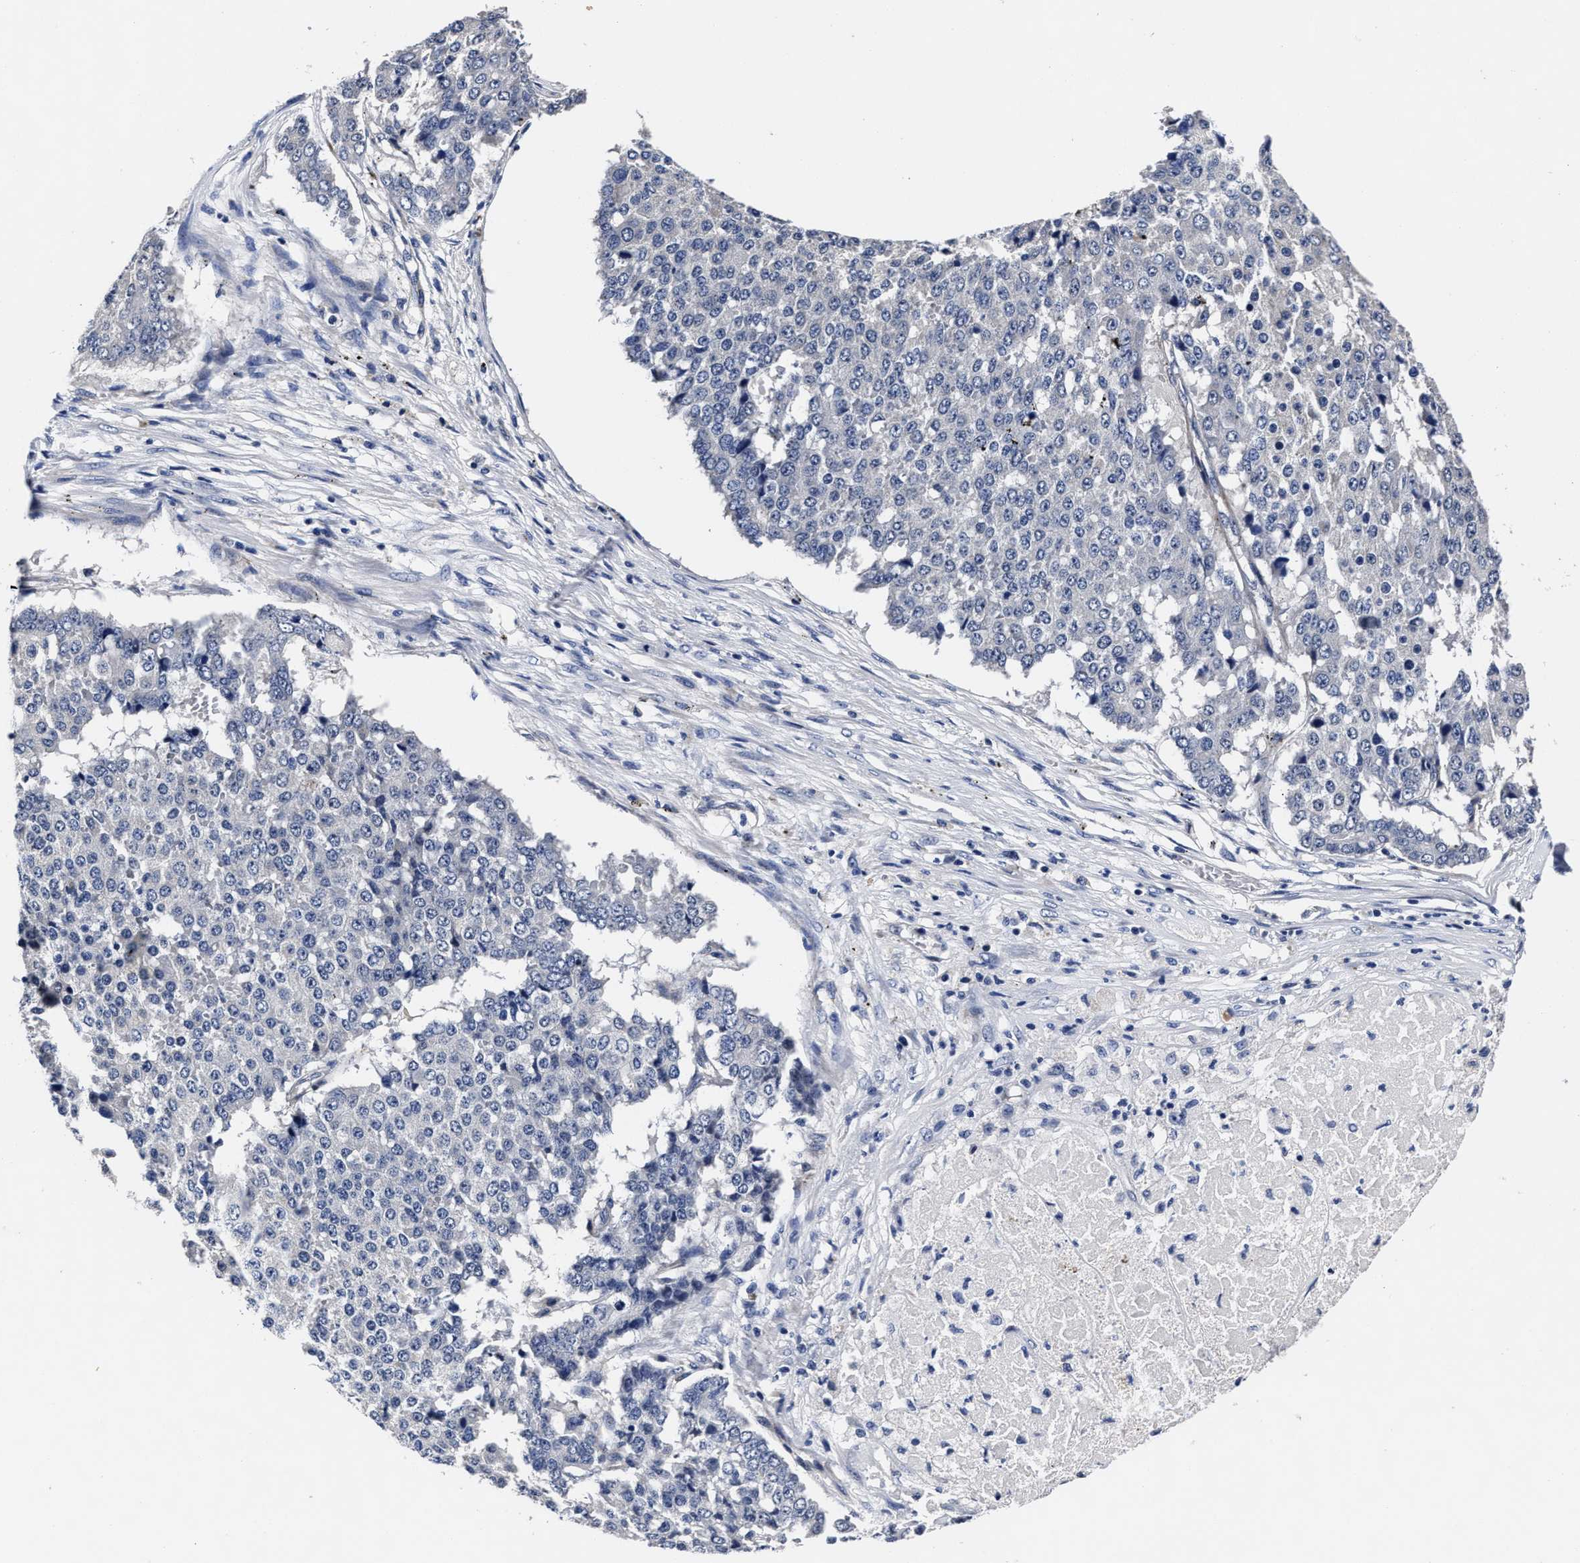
{"staining": {"intensity": "negative", "quantity": "none", "location": "none"}, "tissue": "pancreatic cancer", "cell_type": "Tumor cells", "image_type": "cancer", "snomed": [{"axis": "morphology", "description": "Adenocarcinoma, NOS"}, {"axis": "topography", "description": "Pancreas"}], "caption": "Immunohistochemistry image of adenocarcinoma (pancreatic) stained for a protein (brown), which shows no positivity in tumor cells.", "gene": "OLFML2A", "patient": {"sex": "male", "age": 50}}